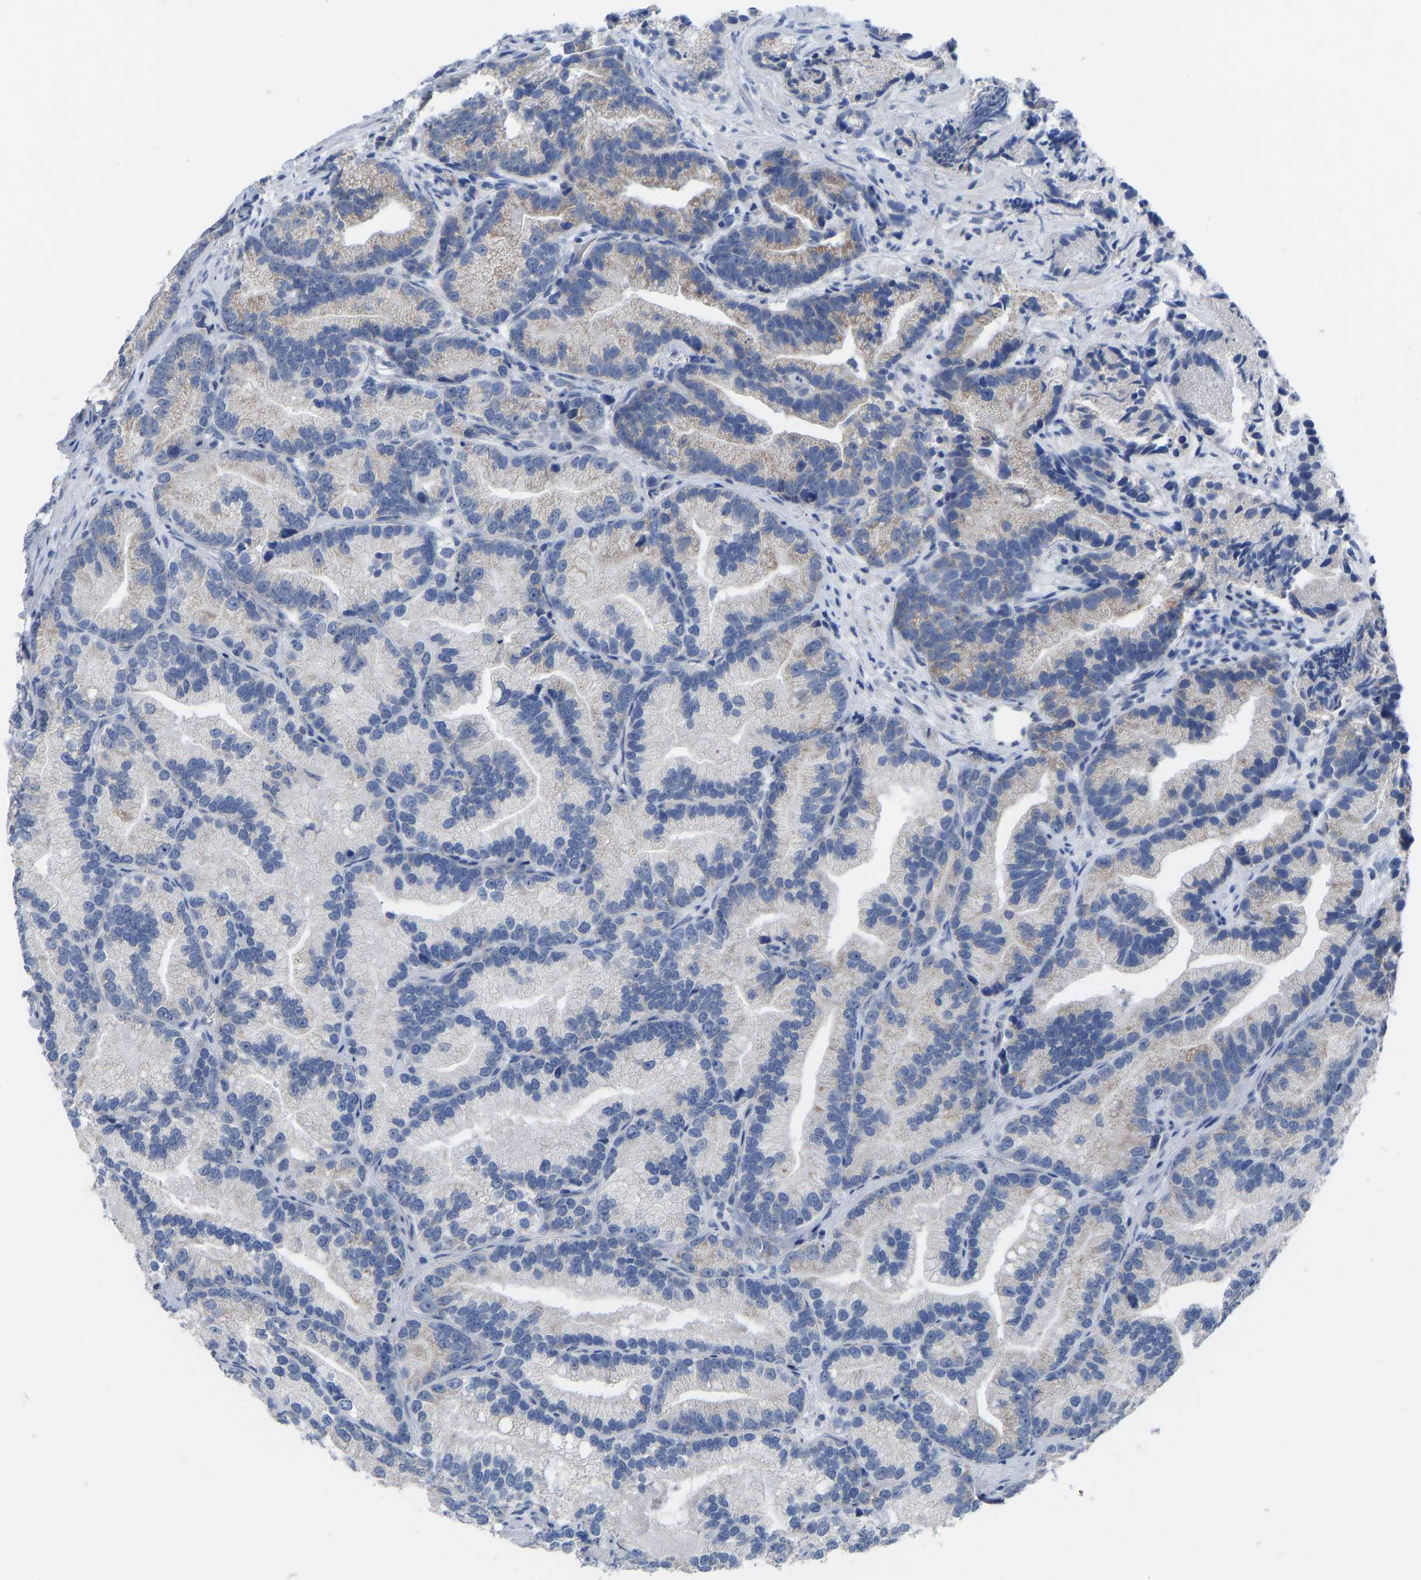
{"staining": {"intensity": "moderate", "quantity": "<25%", "location": "cytoplasmic/membranous"}, "tissue": "prostate cancer", "cell_type": "Tumor cells", "image_type": "cancer", "snomed": [{"axis": "morphology", "description": "Adenocarcinoma, Low grade"}, {"axis": "topography", "description": "Prostate"}], "caption": "Immunohistochemistry (IHC) histopathology image of neoplastic tissue: human prostate adenocarcinoma (low-grade) stained using immunohistochemistry (IHC) exhibits low levels of moderate protein expression localized specifically in the cytoplasmic/membranous of tumor cells, appearing as a cytoplasmic/membranous brown color.", "gene": "OLIG2", "patient": {"sex": "male", "age": 89}}